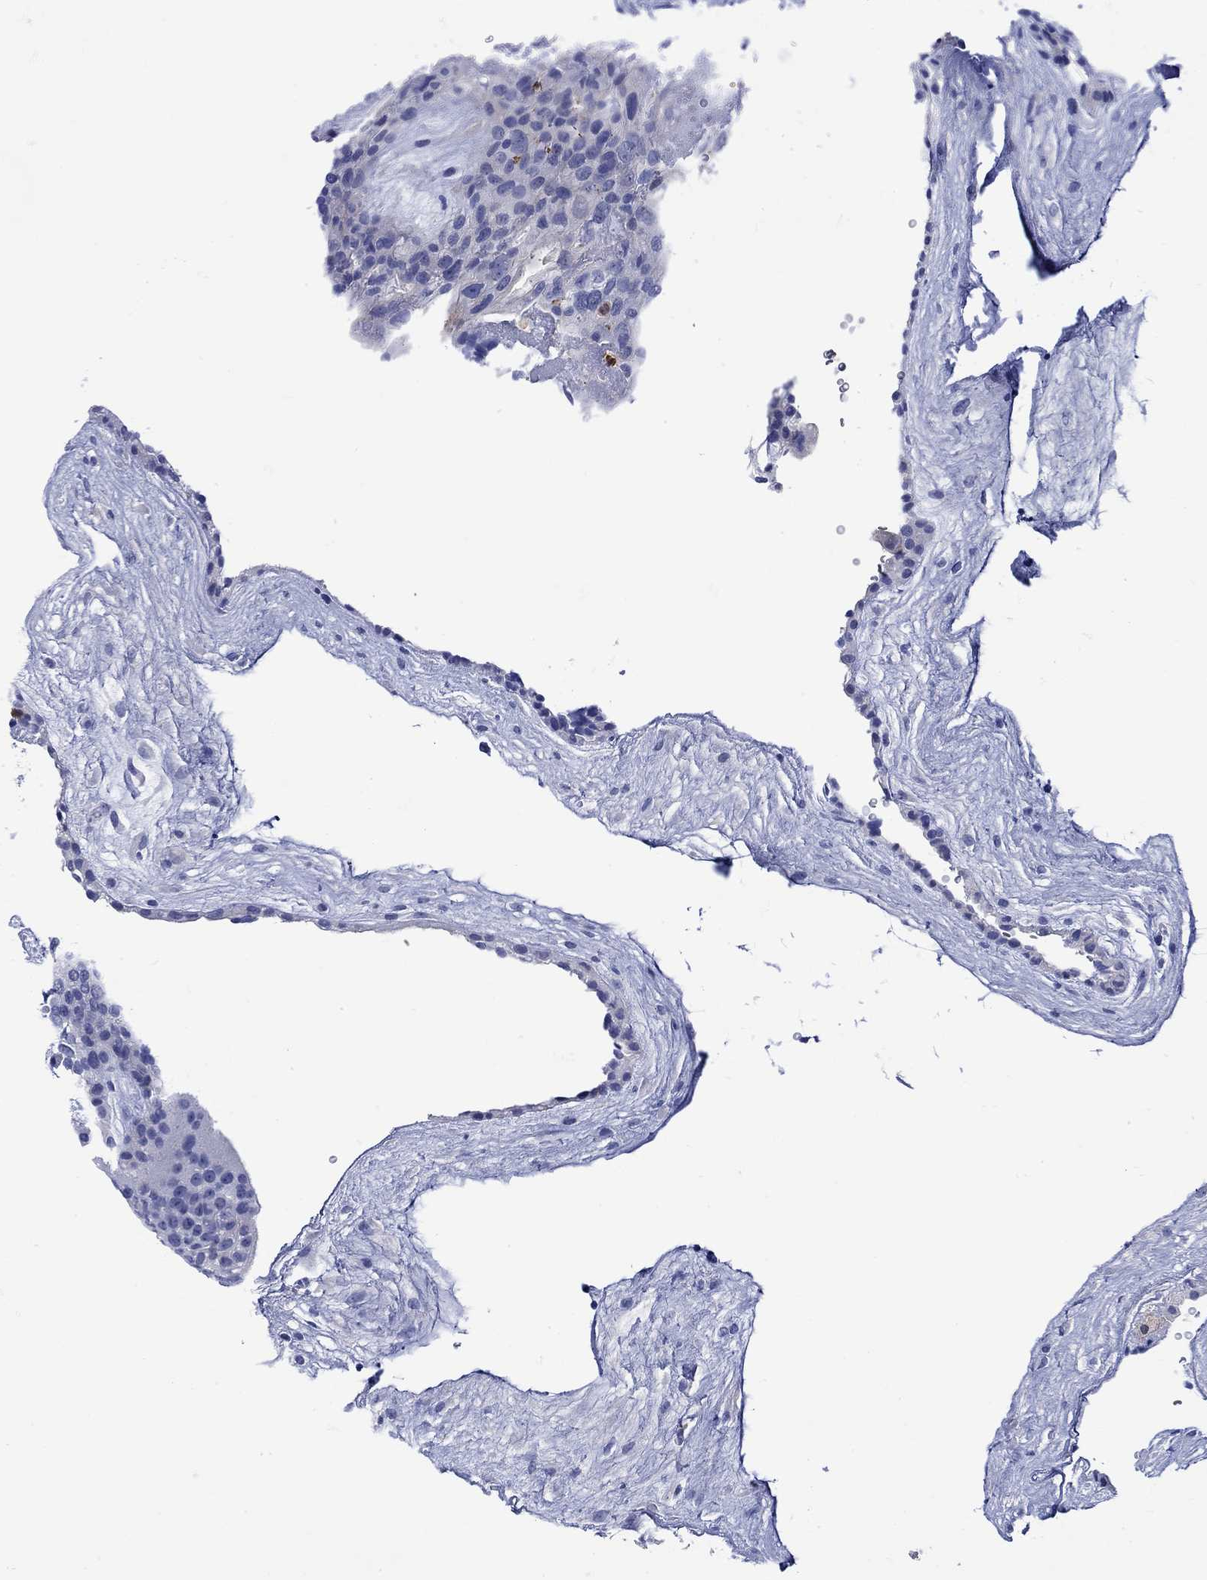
{"staining": {"intensity": "negative", "quantity": "none", "location": "none"}, "tissue": "placenta", "cell_type": "Decidual cells", "image_type": "normal", "snomed": [{"axis": "morphology", "description": "Normal tissue, NOS"}, {"axis": "topography", "description": "Placenta"}], "caption": "This is a photomicrograph of immunohistochemistry (IHC) staining of benign placenta, which shows no positivity in decidual cells. (DAB immunohistochemistry, high magnification).", "gene": "LINGO3", "patient": {"sex": "female", "age": 19}}